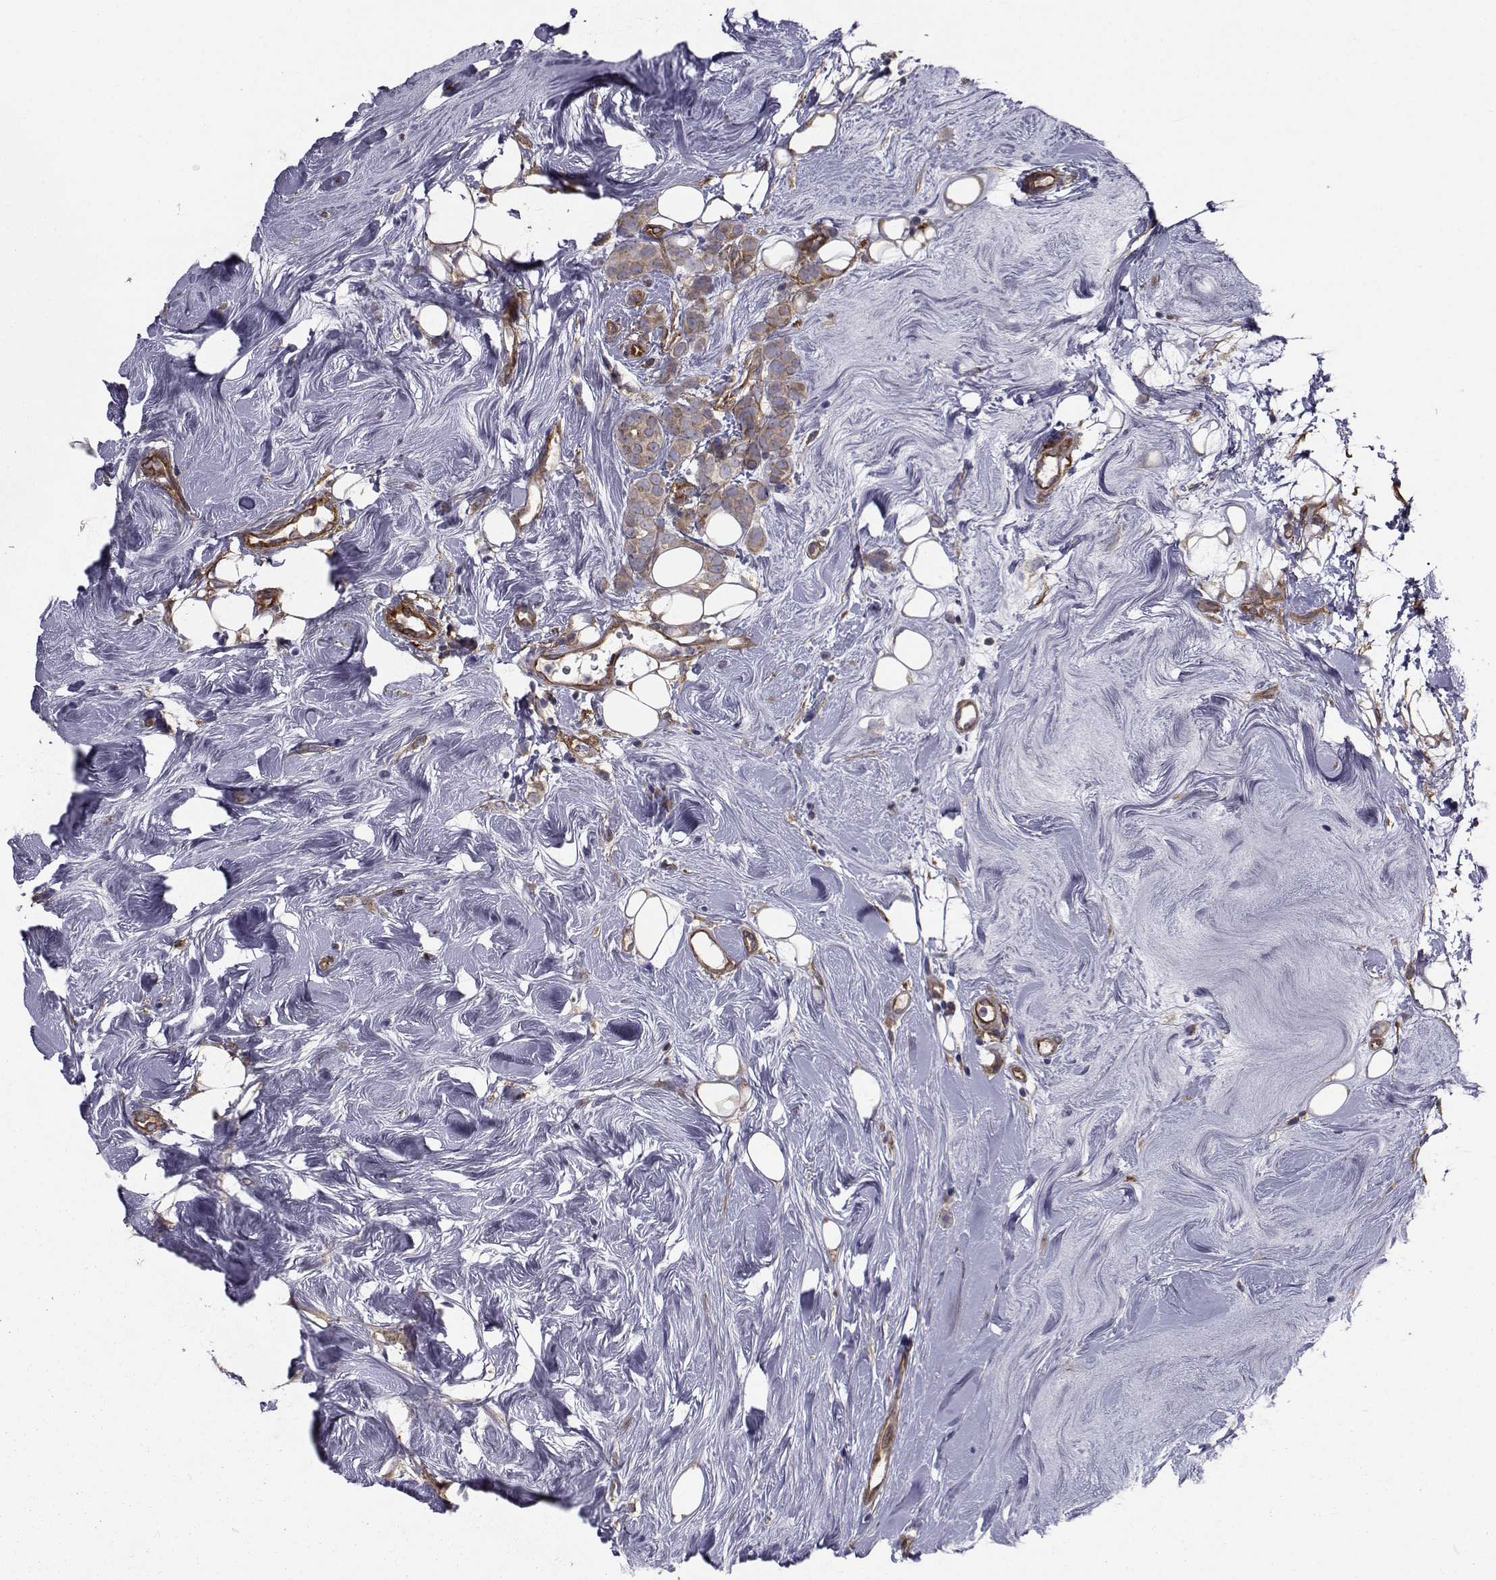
{"staining": {"intensity": "moderate", "quantity": ">75%", "location": "cytoplasmic/membranous"}, "tissue": "breast cancer", "cell_type": "Tumor cells", "image_type": "cancer", "snomed": [{"axis": "morphology", "description": "Lobular carcinoma"}, {"axis": "topography", "description": "Breast"}], "caption": "Immunohistochemical staining of human breast lobular carcinoma exhibits medium levels of moderate cytoplasmic/membranous protein positivity in approximately >75% of tumor cells.", "gene": "TRIP10", "patient": {"sex": "female", "age": 49}}